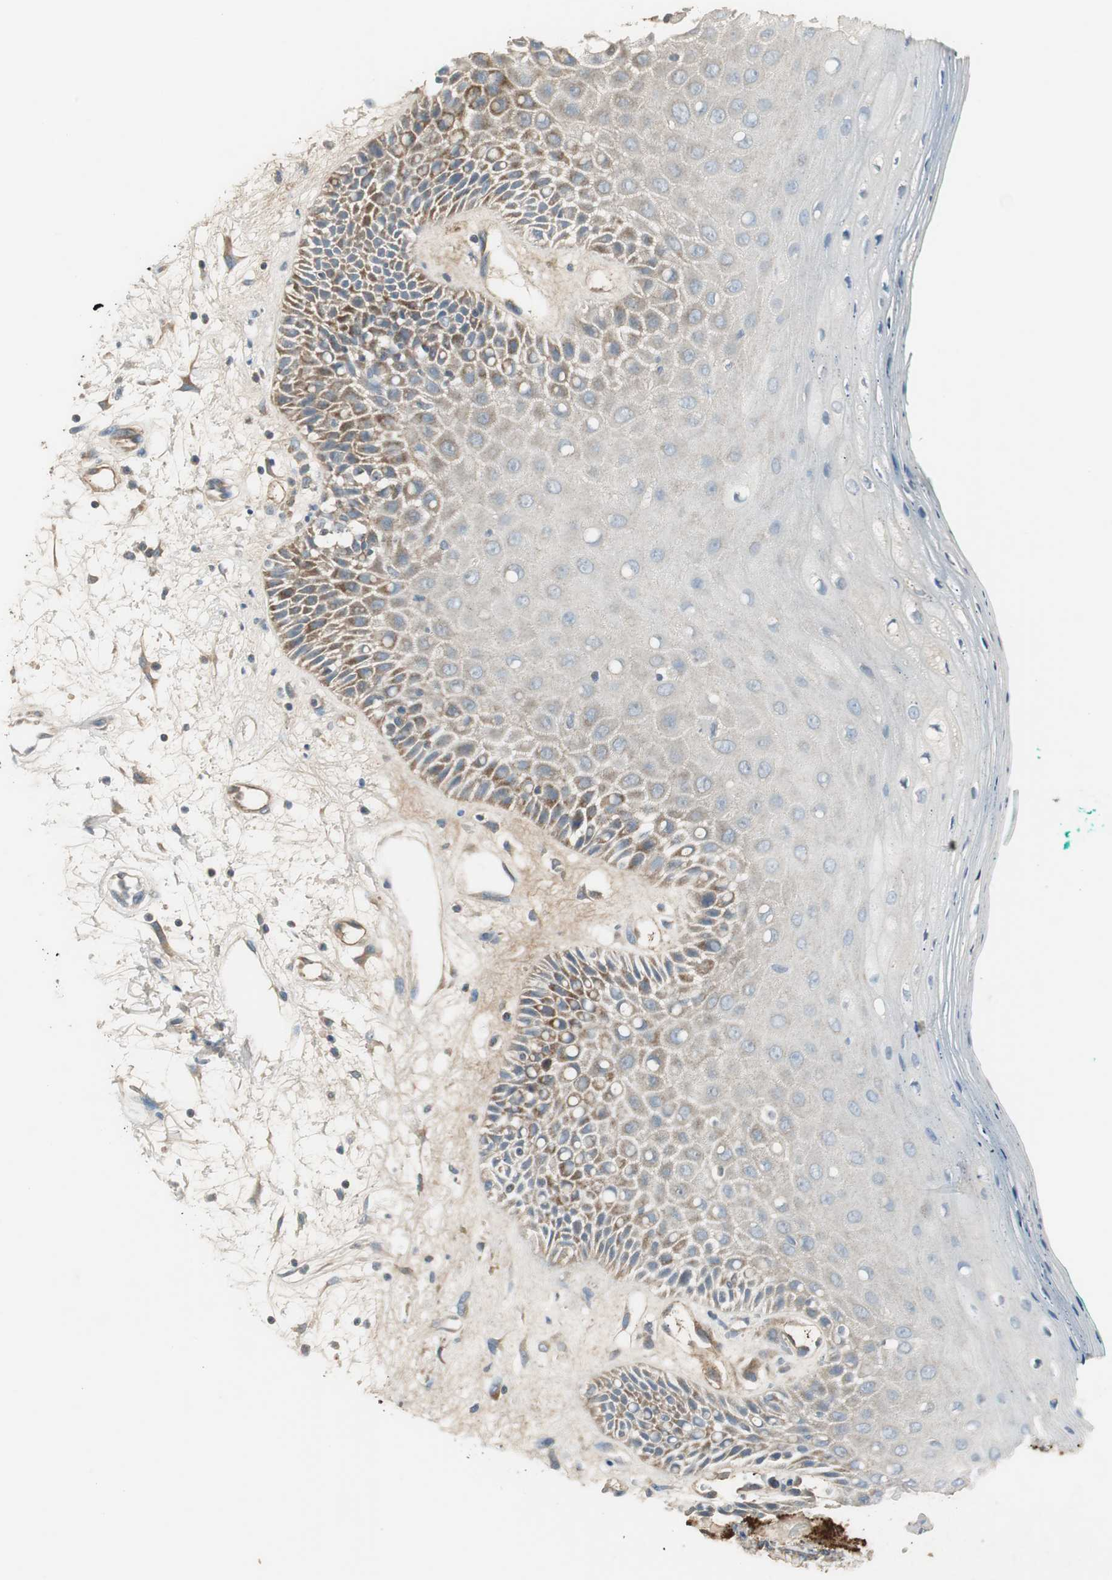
{"staining": {"intensity": "moderate", "quantity": "25%-75%", "location": "cytoplasmic/membranous"}, "tissue": "oral mucosa", "cell_type": "Squamous epithelial cells", "image_type": "normal", "snomed": [{"axis": "morphology", "description": "Normal tissue, NOS"}, {"axis": "morphology", "description": "Squamous cell carcinoma, NOS"}, {"axis": "topography", "description": "Skeletal muscle"}, {"axis": "topography", "description": "Oral tissue"}, {"axis": "topography", "description": "Head-Neck"}], "caption": "The micrograph displays a brown stain indicating the presence of a protein in the cytoplasmic/membranous of squamous epithelial cells in oral mucosa. (Brightfield microscopy of DAB IHC at high magnification).", "gene": "MSTO1", "patient": {"sex": "female", "age": 84}}